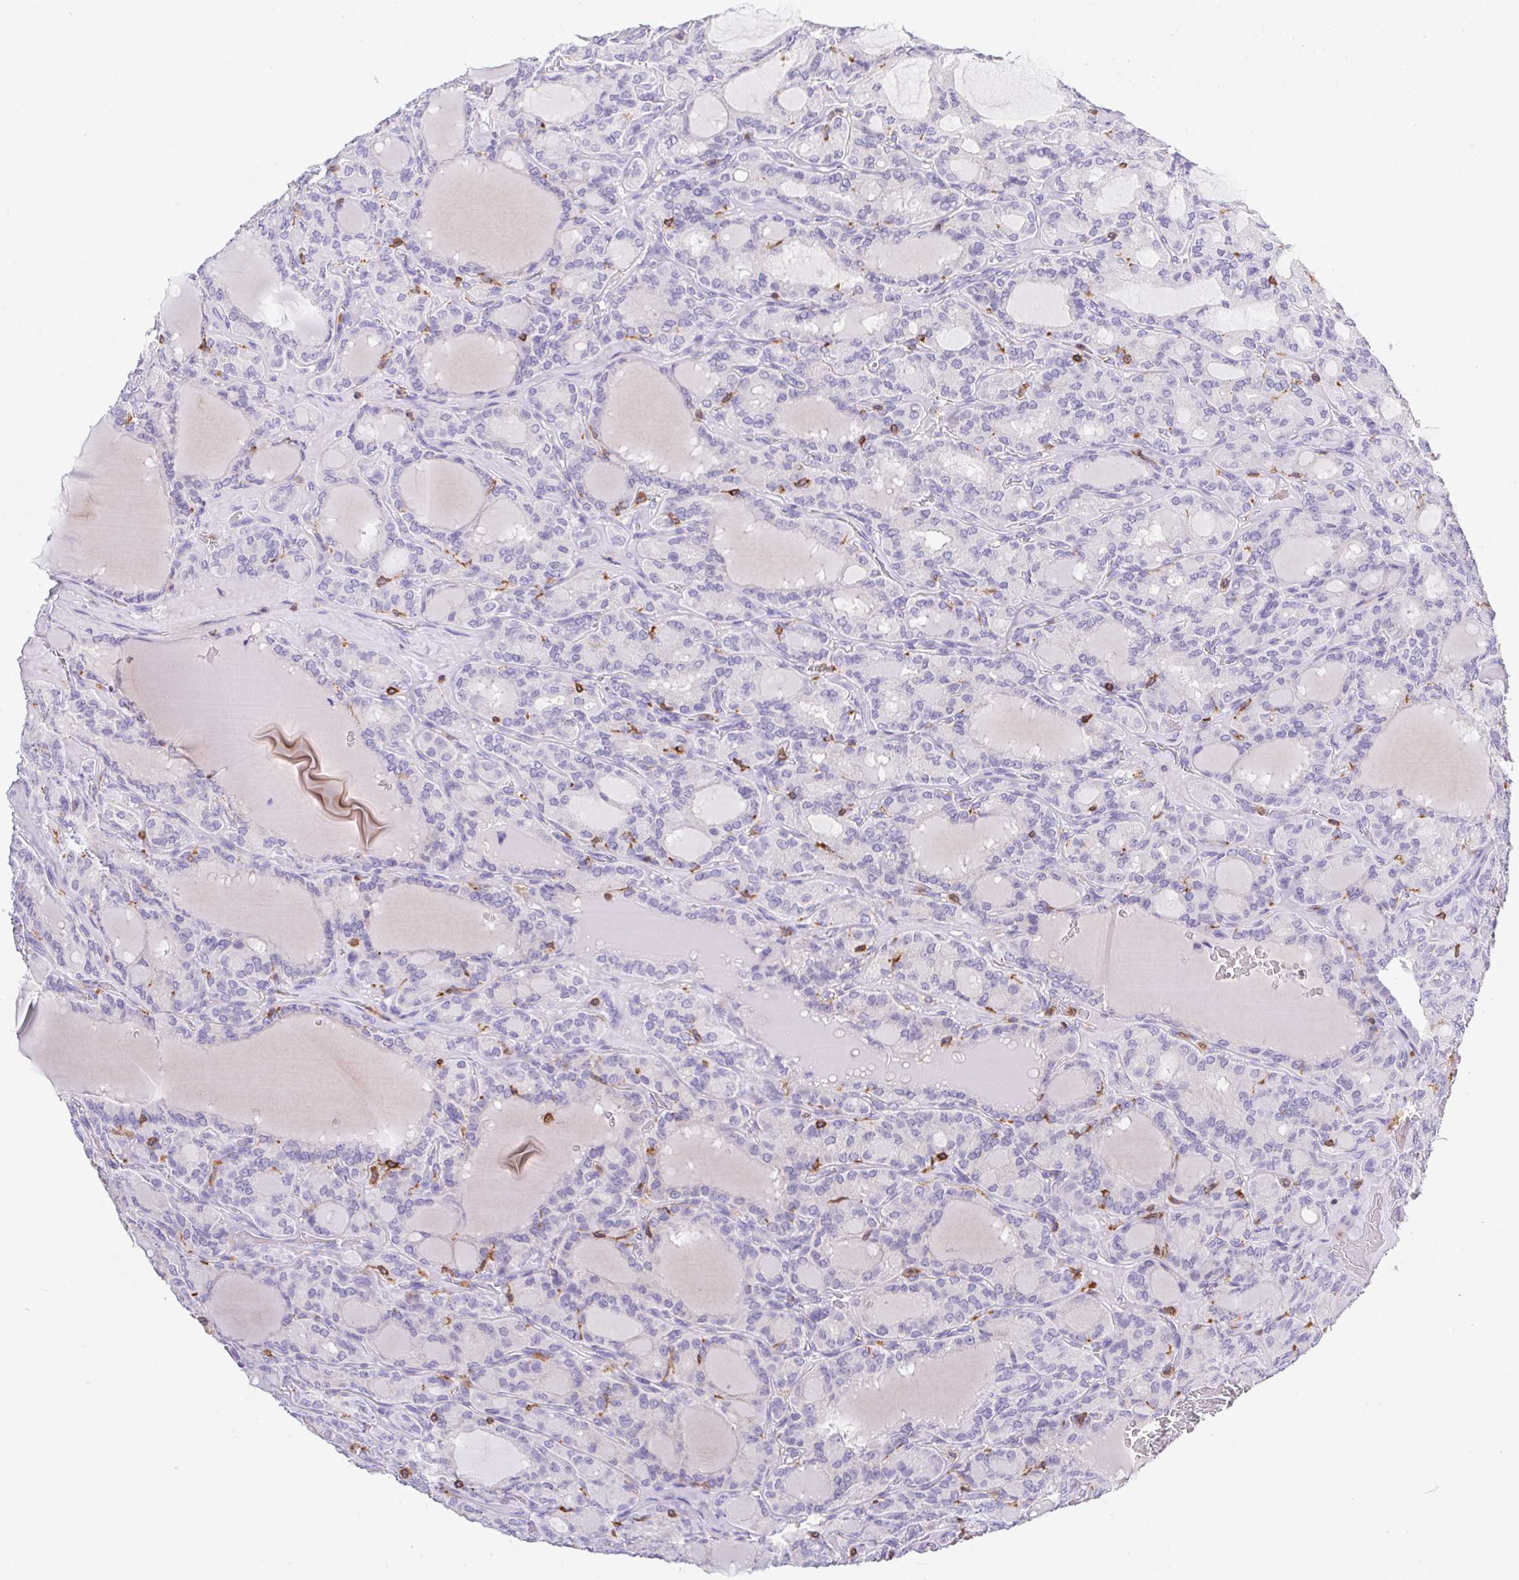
{"staining": {"intensity": "negative", "quantity": "none", "location": "none"}, "tissue": "thyroid cancer", "cell_type": "Tumor cells", "image_type": "cancer", "snomed": [{"axis": "morphology", "description": "Papillary adenocarcinoma, NOS"}, {"axis": "topography", "description": "Thyroid gland"}], "caption": "This is an immunohistochemistry (IHC) micrograph of papillary adenocarcinoma (thyroid). There is no positivity in tumor cells.", "gene": "APBB1IP", "patient": {"sex": "male", "age": 87}}